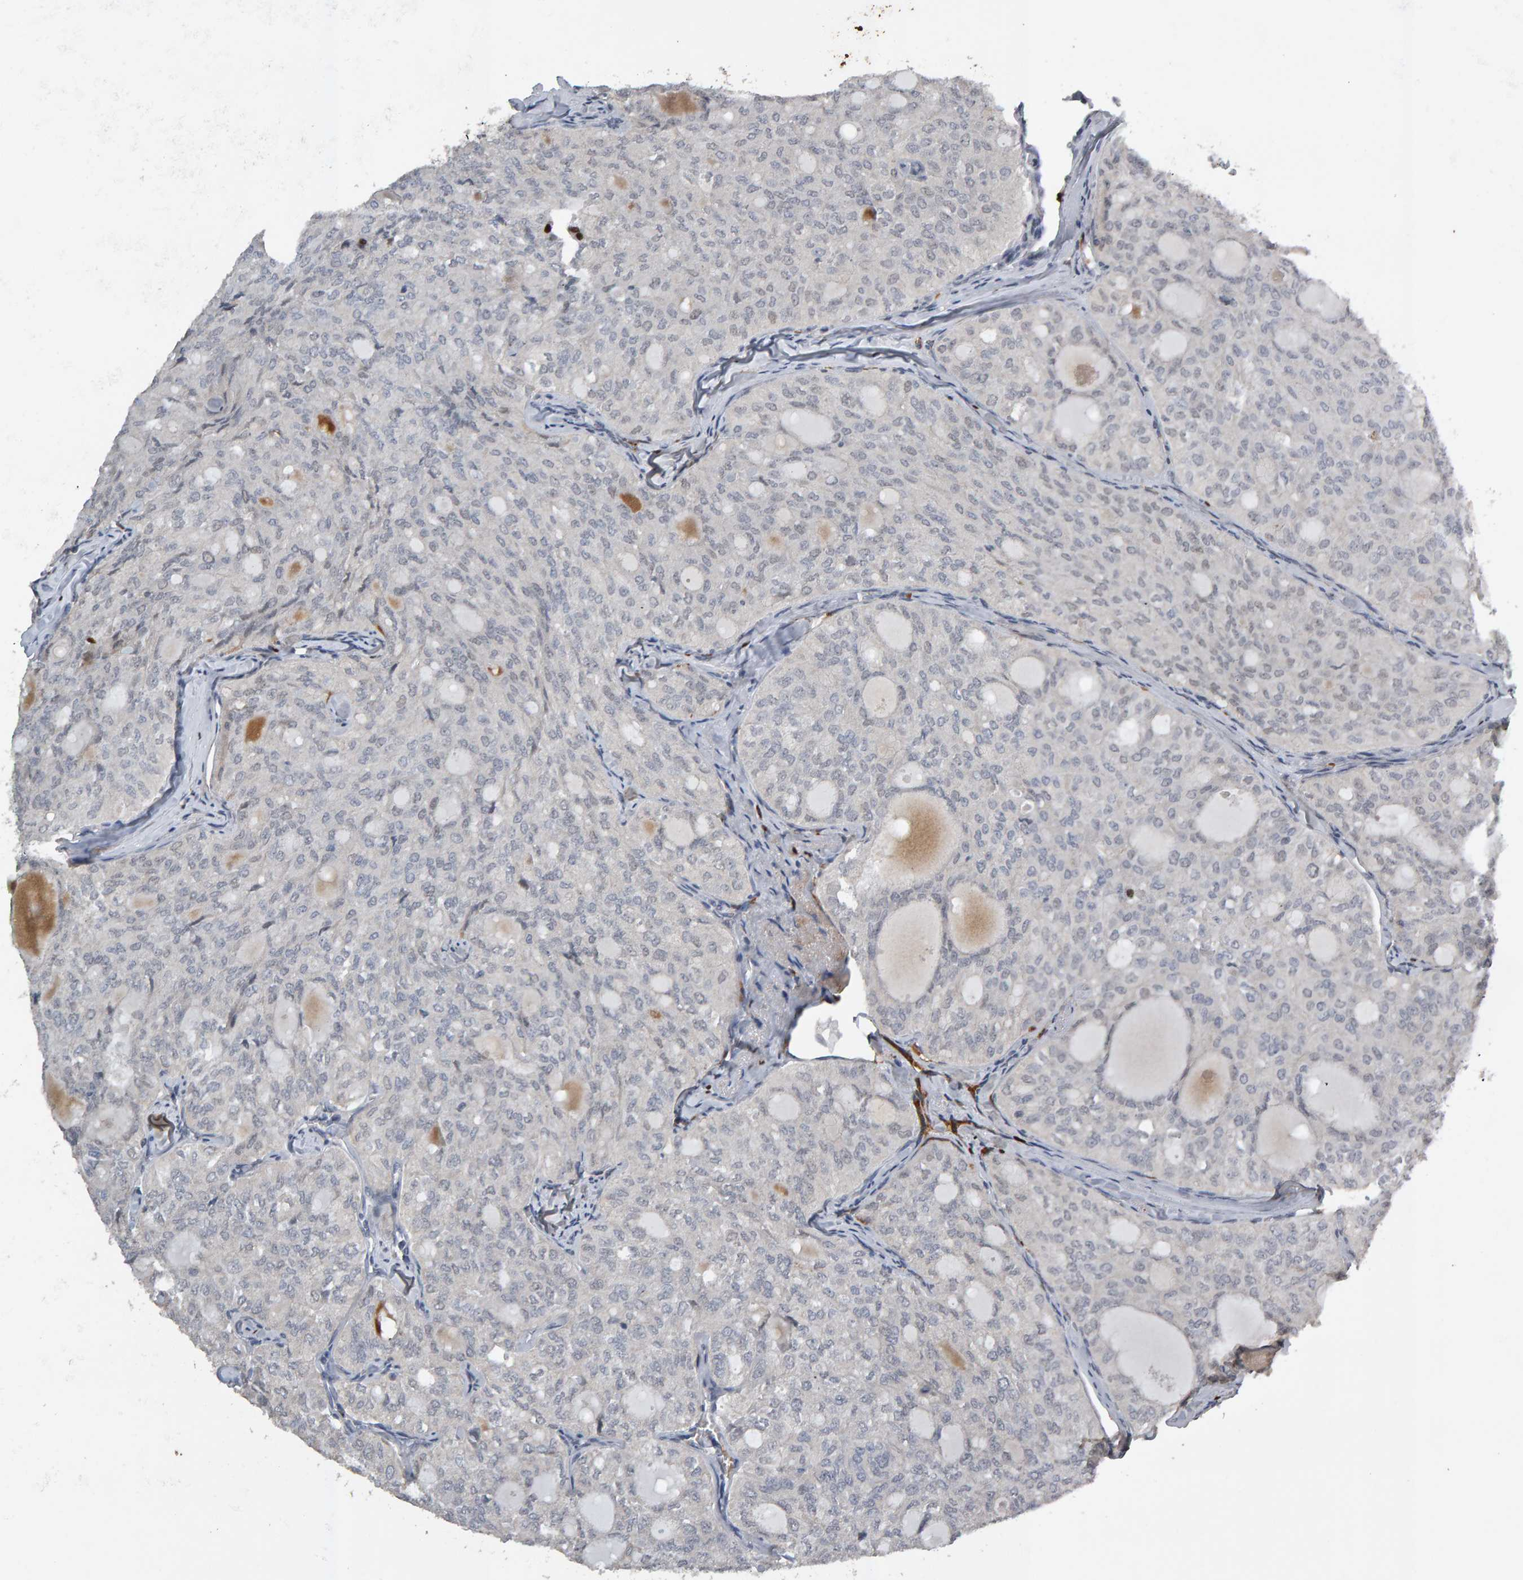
{"staining": {"intensity": "negative", "quantity": "none", "location": "none"}, "tissue": "thyroid cancer", "cell_type": "Tumor cells", "image_type": "cancer", "snomed": [{"axis": "morphology", "description": "Follicular adenoma carcinoma, NOS"}, {"axis": "topography", "description": "Thyroid gland"}], "caption": "IHC histopathology image of neoplastic tissue: human follicular adenoma carcinoma (thyroid) stained with DAB (3,3'-diaminobenzidine) exhibits no significant protein staining in tumor cells.", "gene": "IPO8", "patient": {"sex": "male", "age": 75}}